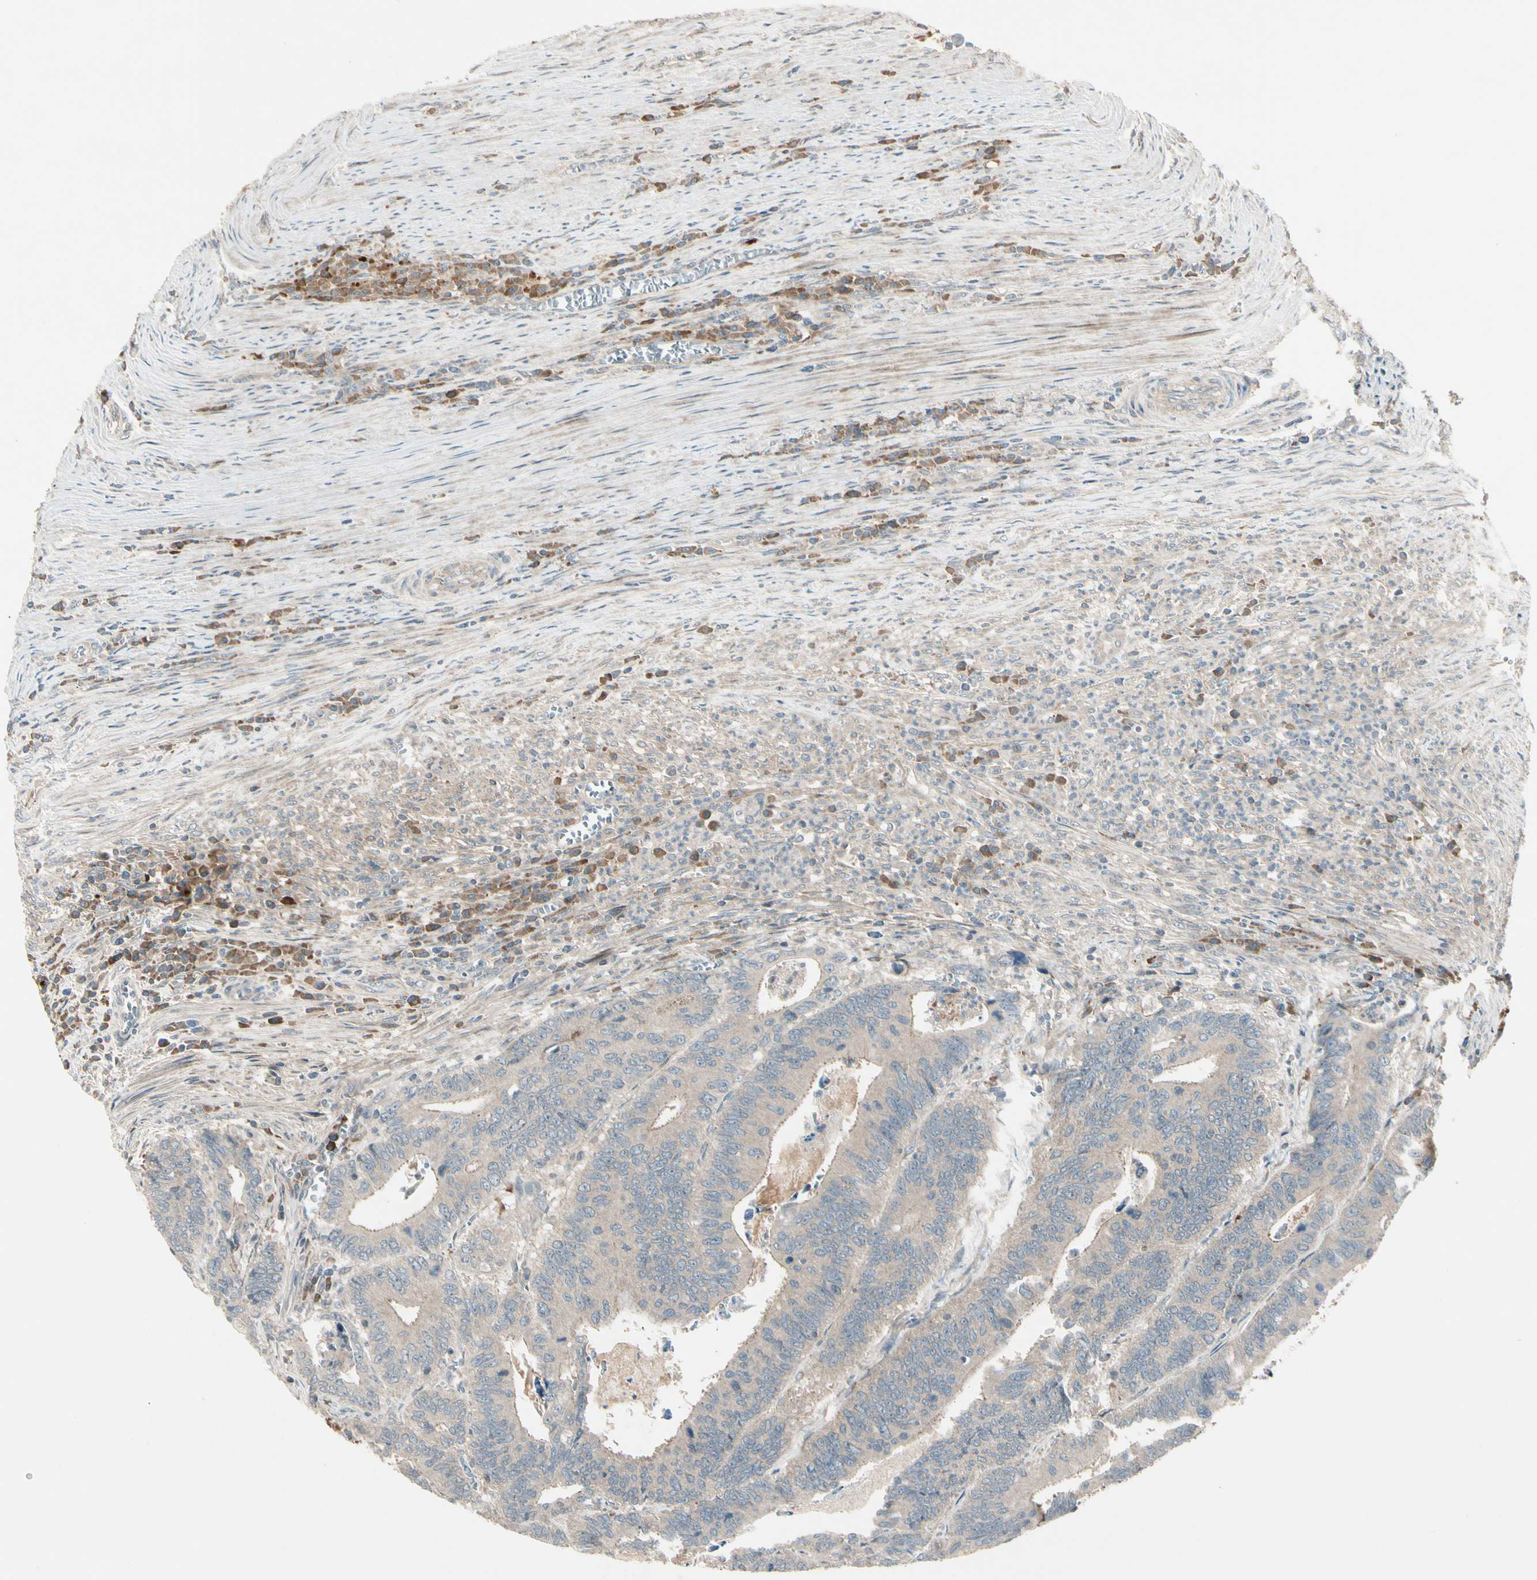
{"staining": {"intensity": "weak", "quantity": ">75%", "location": "cytoplasmic/membranous"}, "tissue": "colorectal cancer", "cell_type": "Tumor cells", "image_type": "cancer", "snomed": [{"axis": "morphology", "description": "Adenocarcinoma, NOS"}, {"axis": "topography", "description": "Colon"}], "caption": "Protein staining displays weak cytoplasmic/membranous staining in about >75% of tumor cells in colorectal cancer (adenocarcinoma).", "gene": "ACVR1C", "patient": {"sex": "male", "age": 72}}